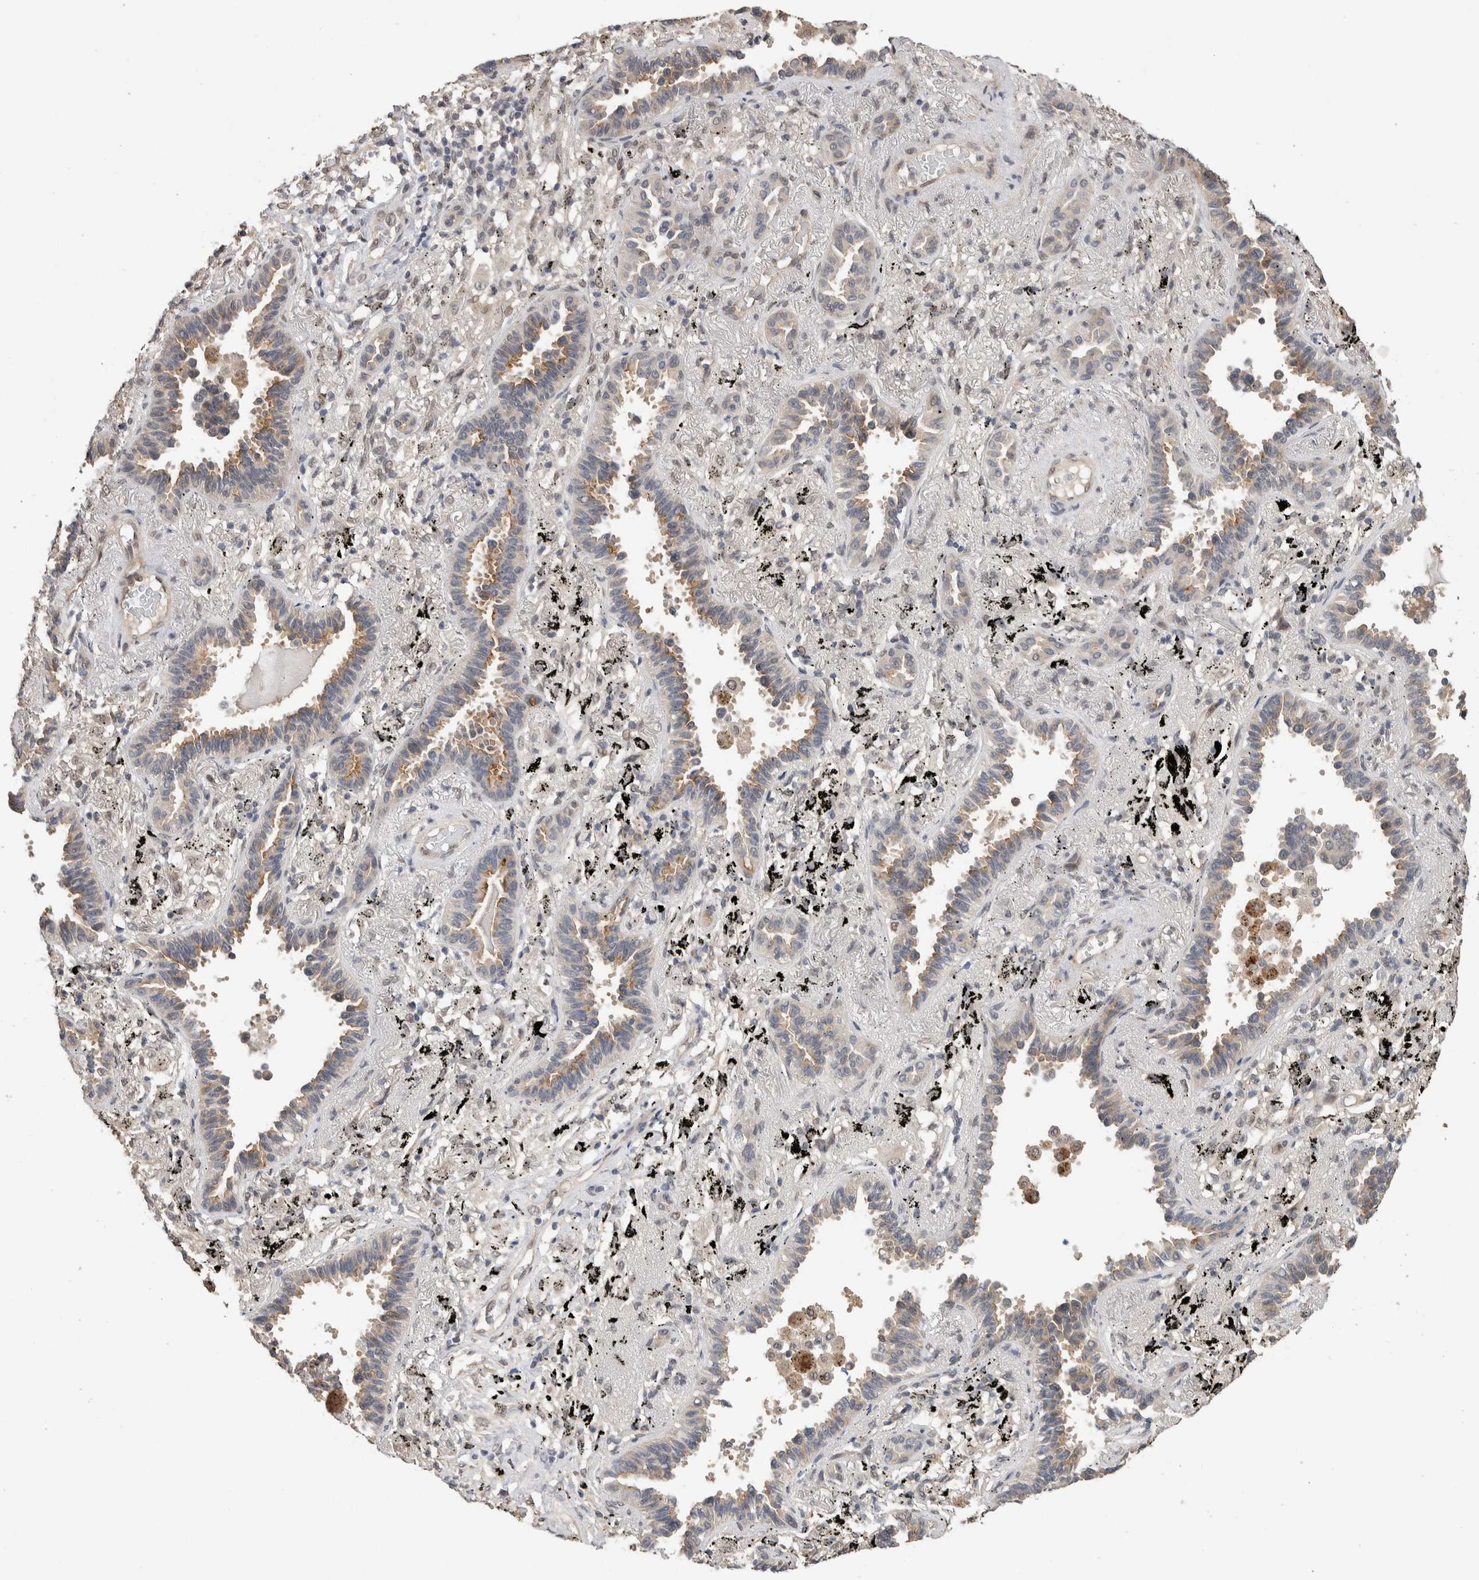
{"staining": {"intensity": "weak", "quantity": ">75%", "location": "cytoplasmic/membranous"}, "tissue": "lung cancer", "cell_type": "Tumor cells", "image_type": "cancer", "snomed": [{"axis": "morphology", "description": "Adenocarcinoma, NOS"}, {"axis": "topography", "description": "Lung"}], "caption": "Lung adenocarcinoma was stained to show a protein in brown. There is low levels of weak cytoplasmic/membranous staining in about >75% of tumor cells.", "gene": "CYSRT1", "patient": {"sex": "male", "age": 59}}